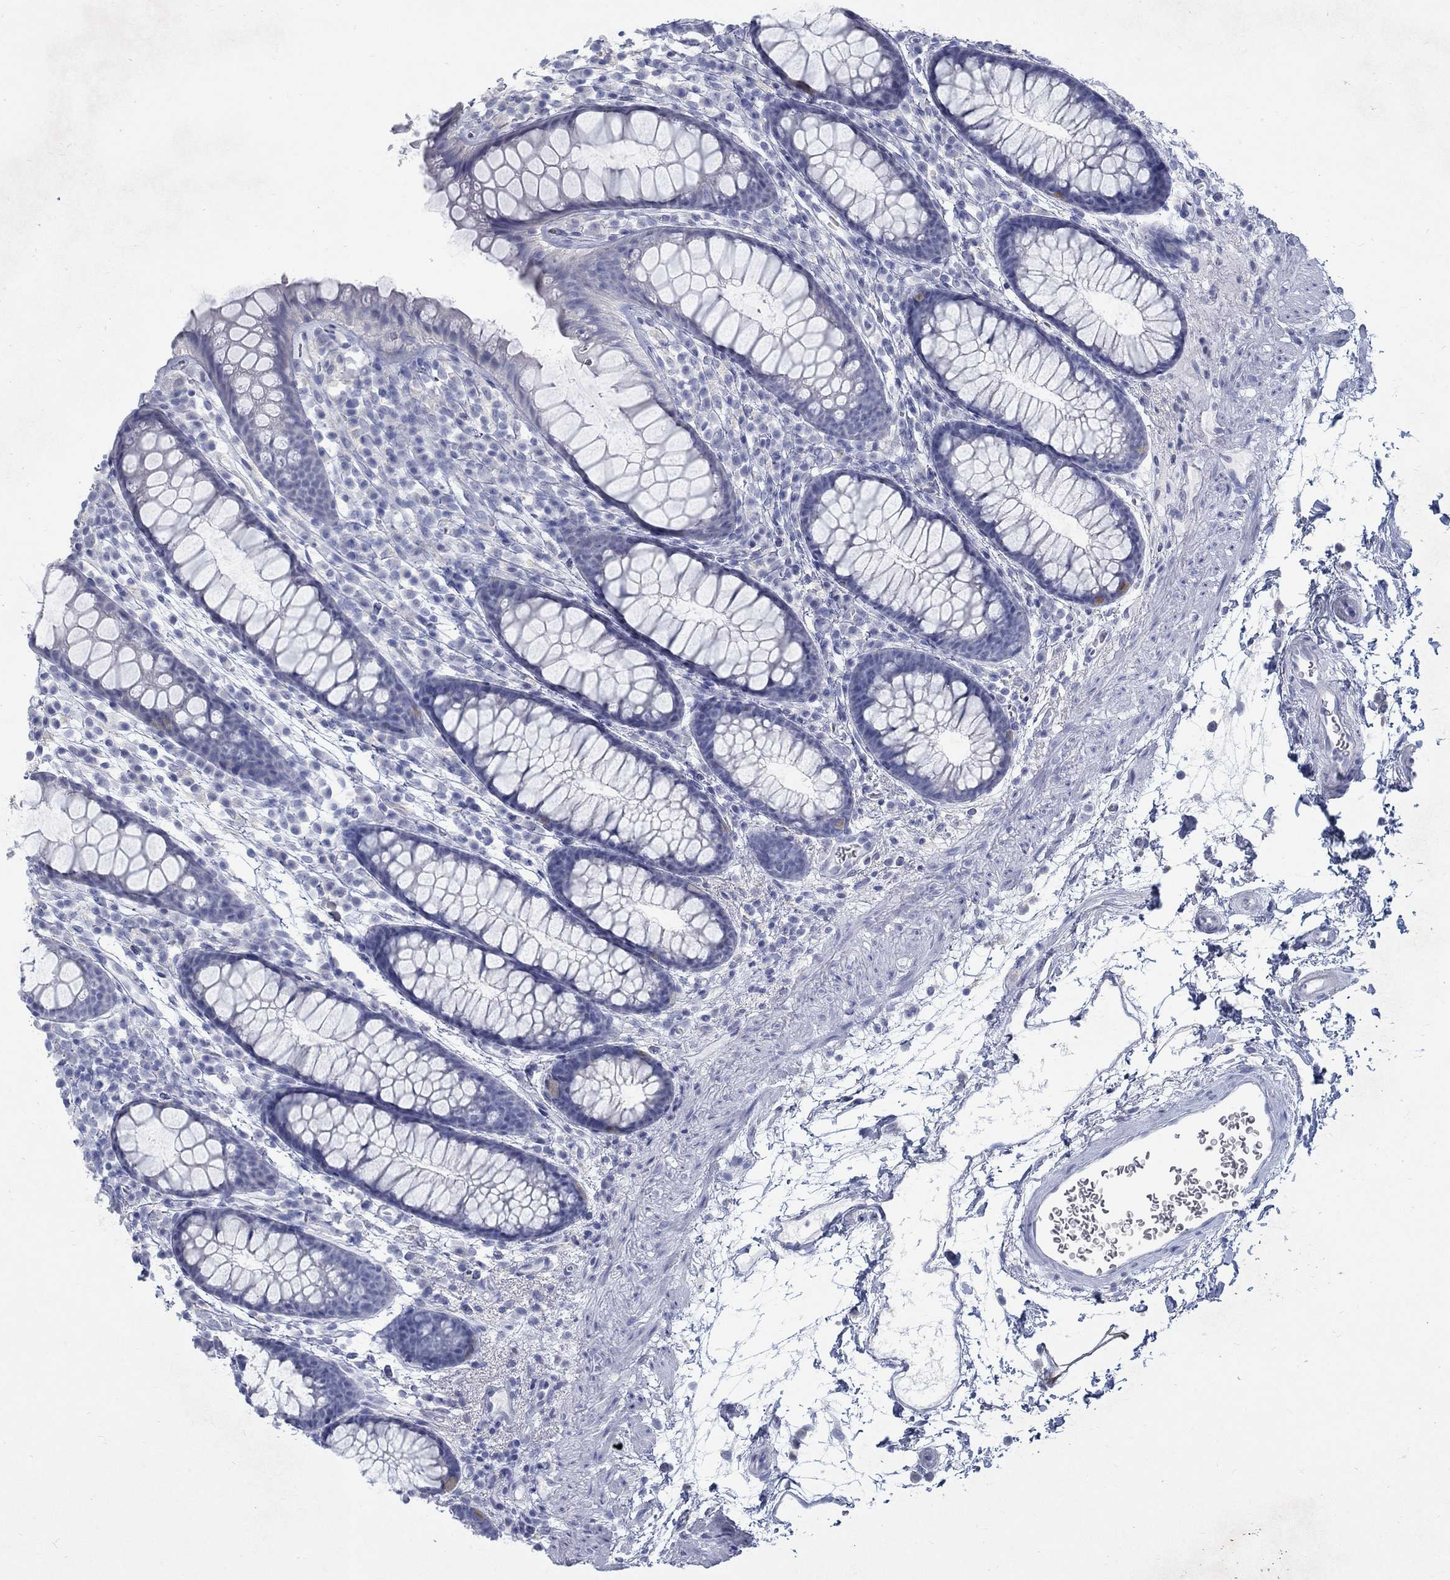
{"staining": {"intensity": "negative", "quantity": "none", "location": "none"}, "tissue": "colon", "cell_type": "Endothelial cells", "image_type": "normal", "snomed": [{"axis": "morphology", "description": "Normal tissue, NOS"}, {"axis": "topography", "description": "Colon"}], "caption": "DAB immunohistochemical staining of benign colon exhibits no significant positivity in endothelial cells.", "gene": "RFTN2", "patient": {"sex": "male", "age": 76}}